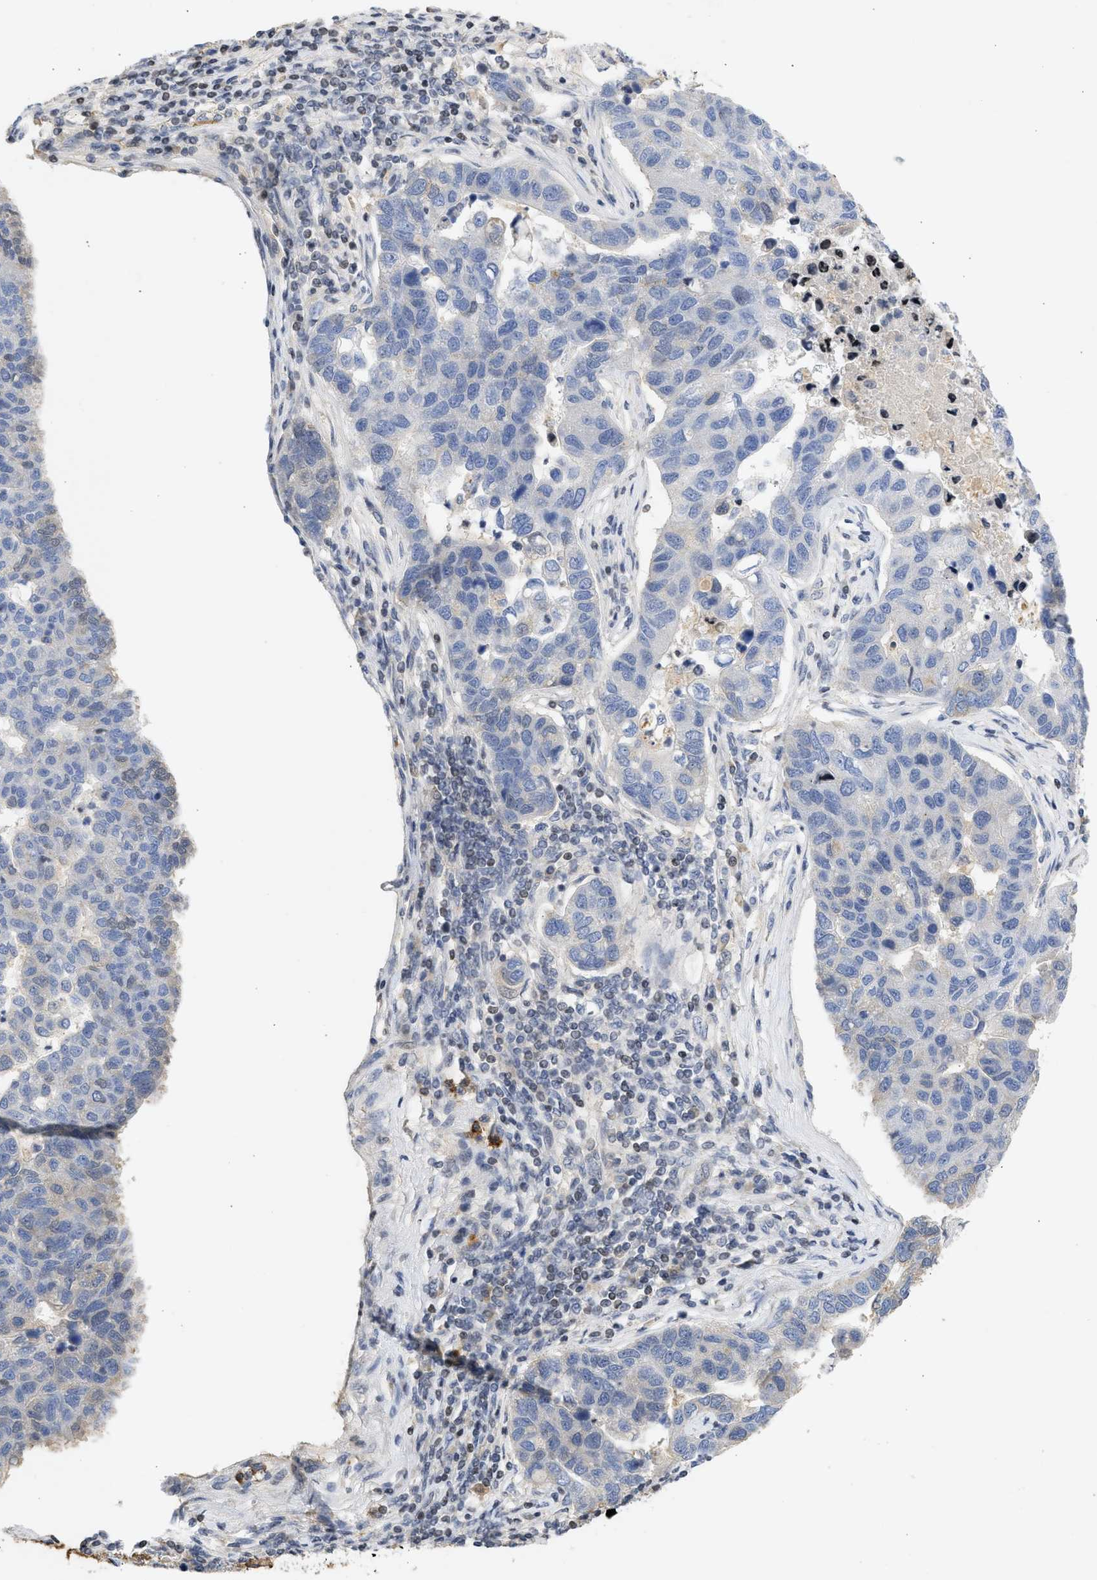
{"staining": {"intensity": "negative", "quantity": "none", "location": "none"}, "tissue": "pancreatic cancer", "cell_type": "Tumor cells", "image_type": "cancer", "snomed": [{"axis": "morphology", "description": "Adenocarcinoma, NOS"}, {"axis": "topography", "description": "Pancreas"}], "caption": "The immunohistochemistry image has no significant positivity in tumor cells of adenocarcinoma (pancreatic) tissue. (DAB (3,3'-diaminobenzidine) IHC visualized using brightfield microscopy, high magnification).", "gene": "ENSG00000142539", "patient": {"sex": "female", "age": 61}}